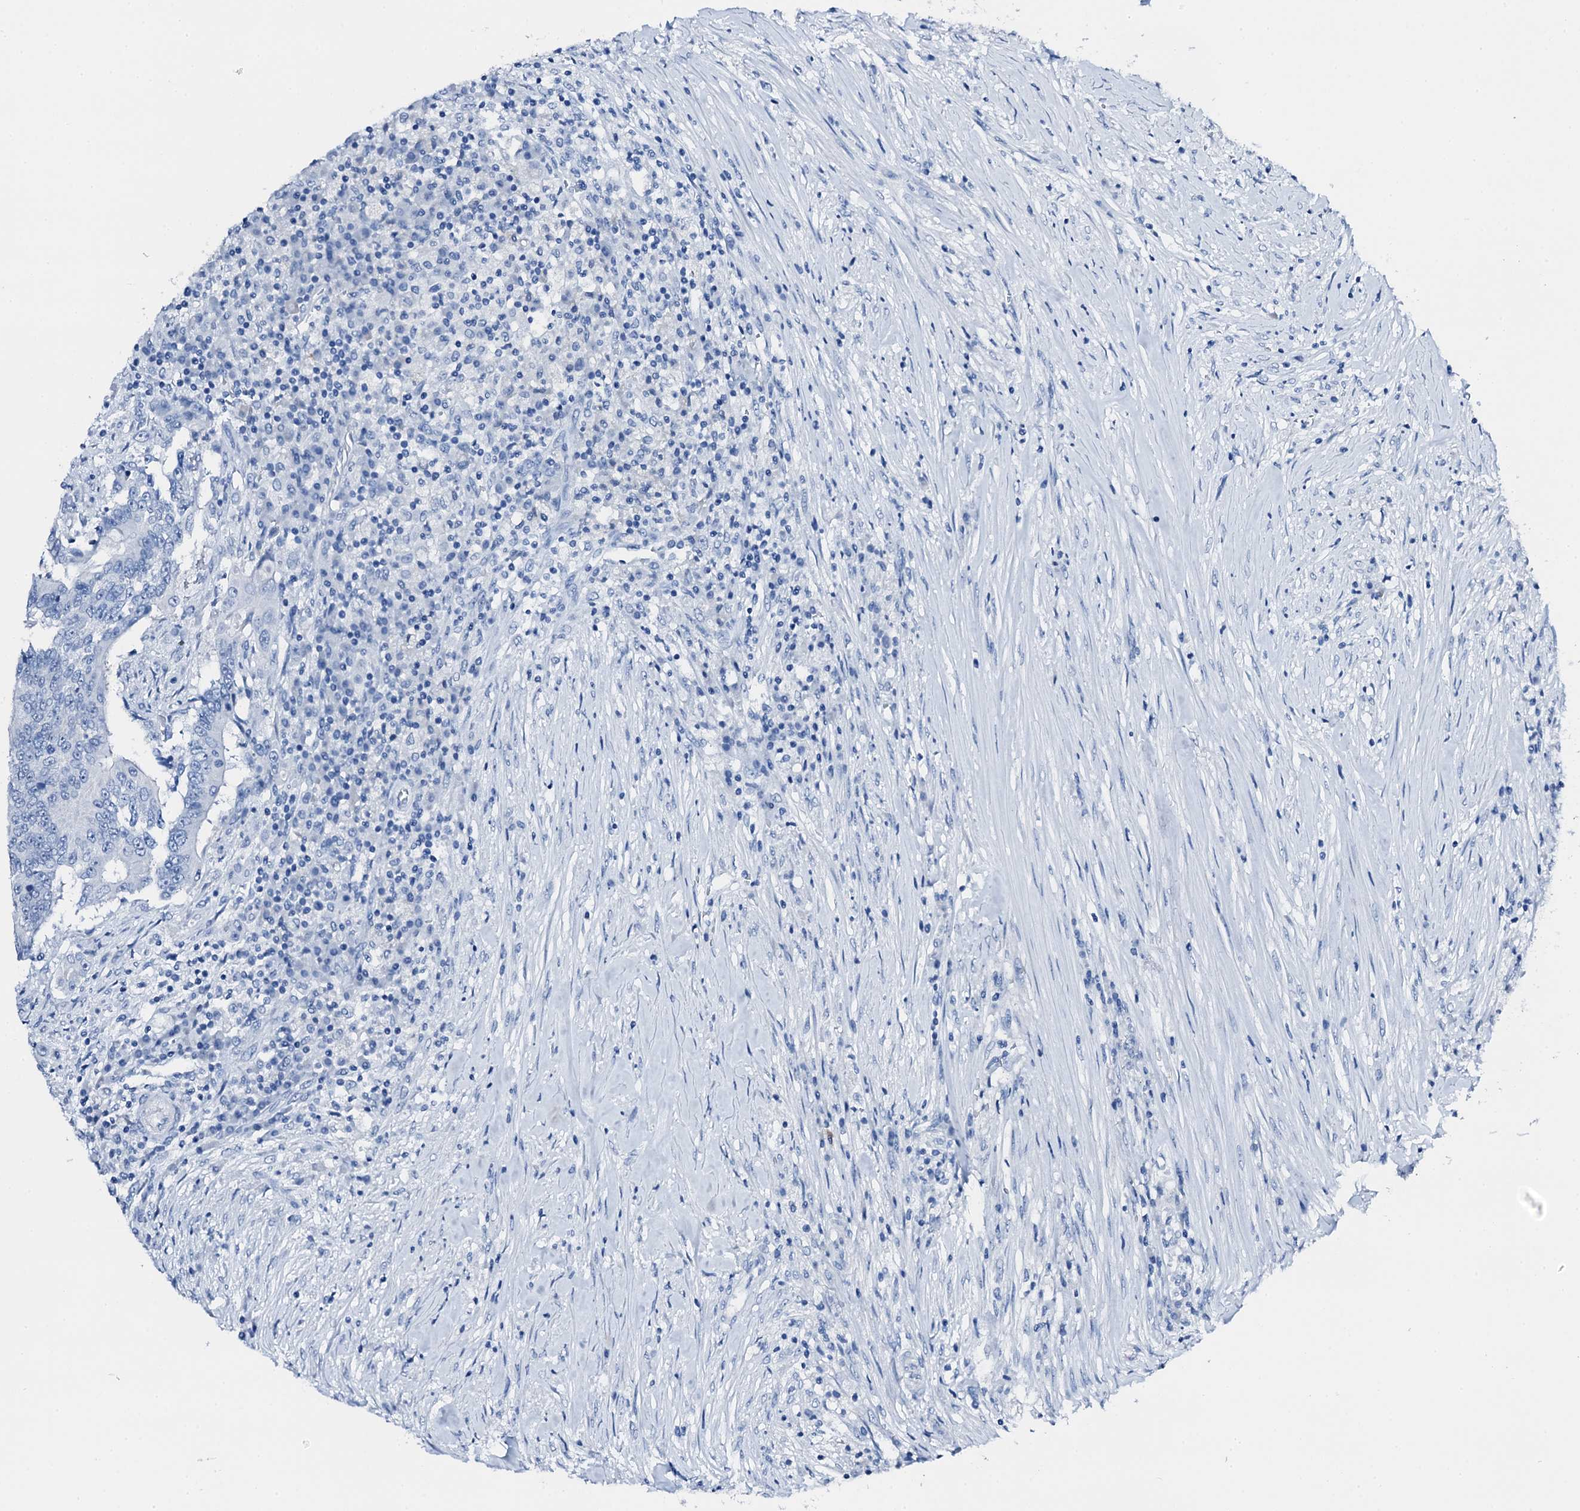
{"staining": {"intensity": "negative", "quantity": "none", "location": "none"}, "tissue": "colorectal cancer", "cell_type": "Tumor cells", "image_type": "cancer", "snomed": [{"axis": "morphology", "description": "Adenocarcinoma, NOS"}, {"axis": "topography", "description": "Colon"}], "caption": "Human colorectal adenocarcinoma stained for a protein using immunohistochemistry (IHC) reveals no positivity in tumor cells.", "gene": "PTH", "patient": {"sex": "male", "age": 83}}